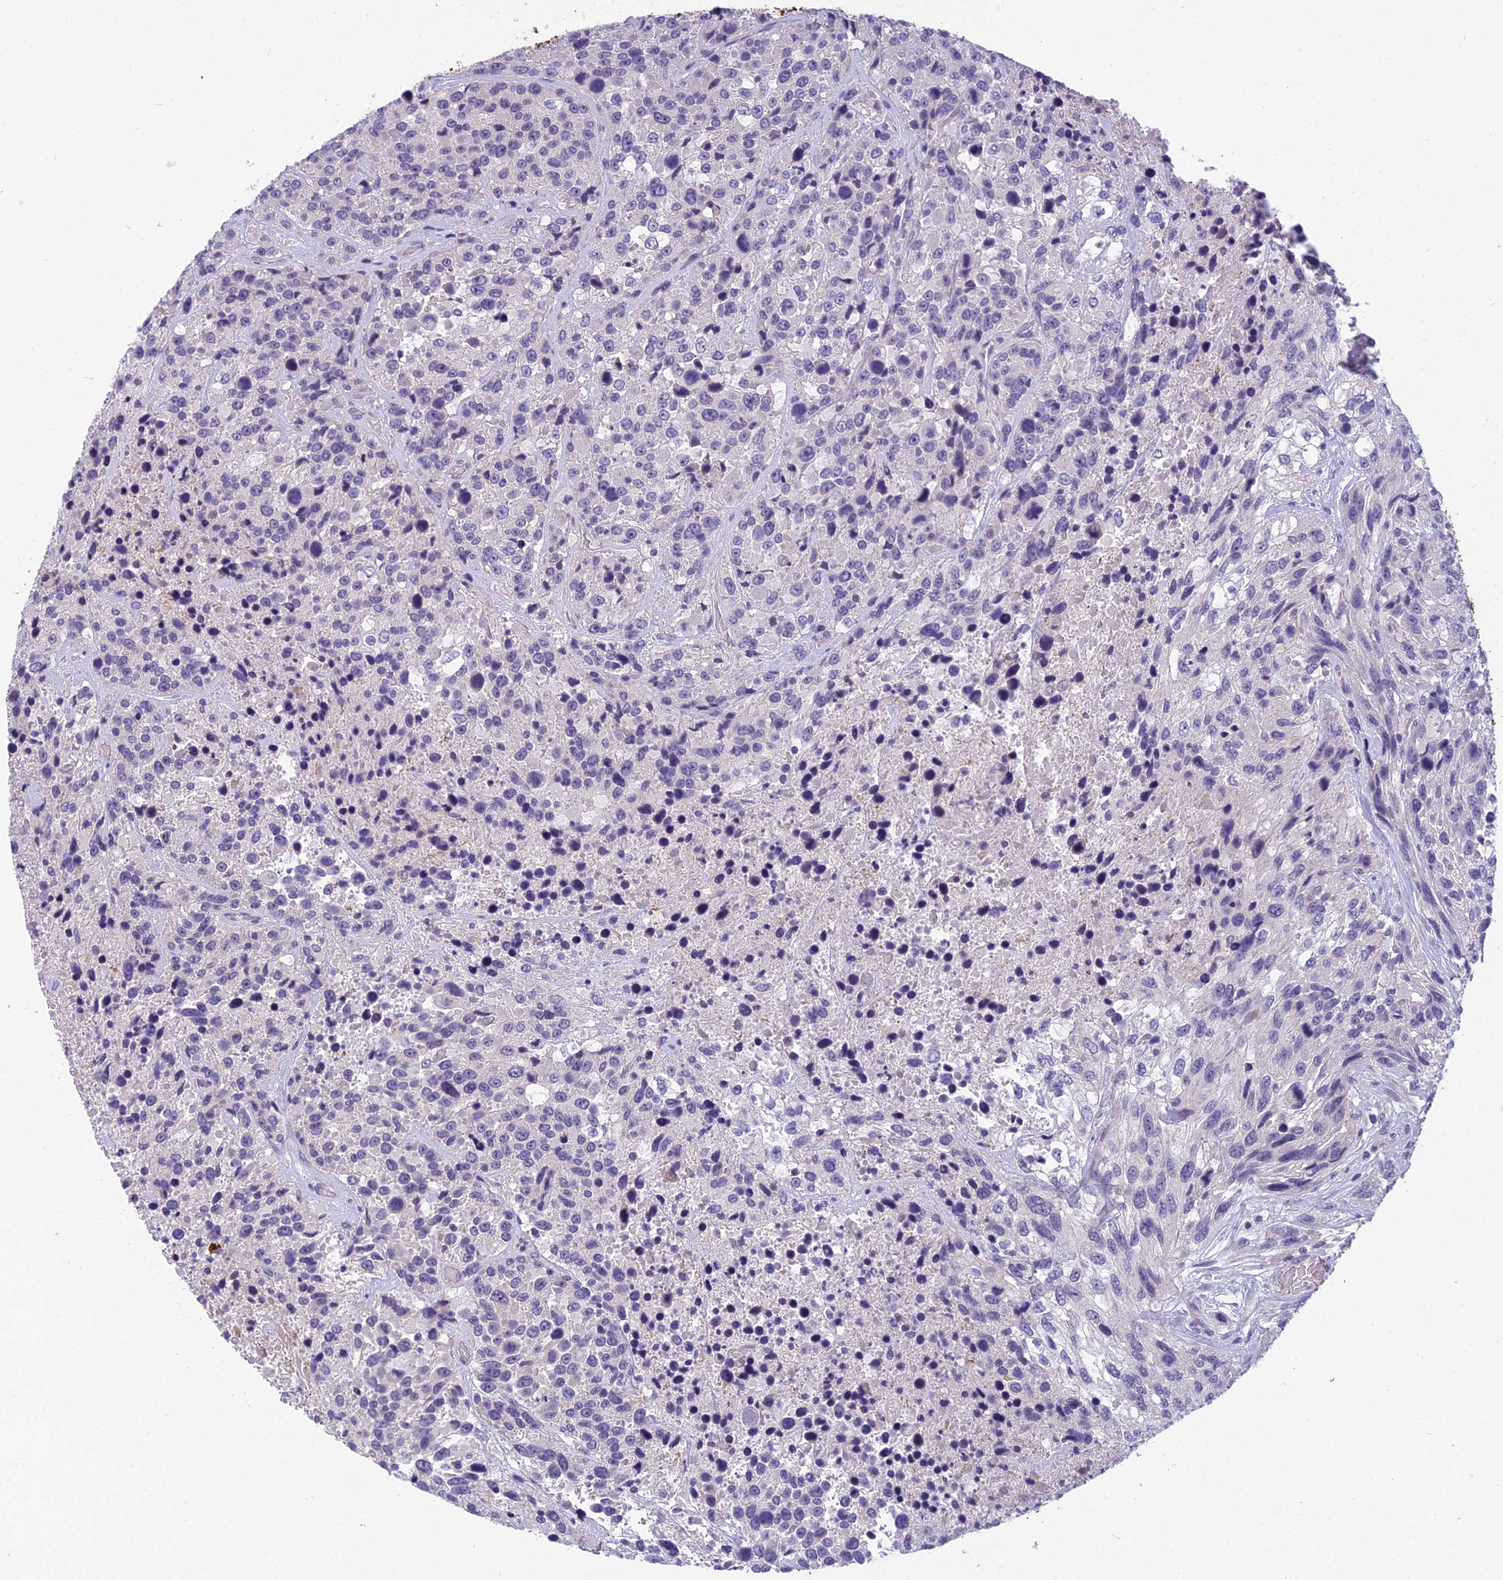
{"staining": {"intensity": "negative", "quantity": "none", "location": "none"}, "tissue": "urothelial cancer", "cell_type": "Tumor cells", "image_type": "cancer", "snomed": [{"axis": "morphology", "description": "Urothelial carcinoma, High grade"}, {"axis": "topography", "description": "Urinary bladder"}], "caption": "IHC micrograph of human urothelial cancer stained for a protein (brown), which reveals no expression in tumor cells. Brightfield microscopy of IHC stained with DAB (brown) and hematoxylin (blue), captured at high magnification.", "gene": "RBM41", "patient": {"sex": "female", "age": 70}}